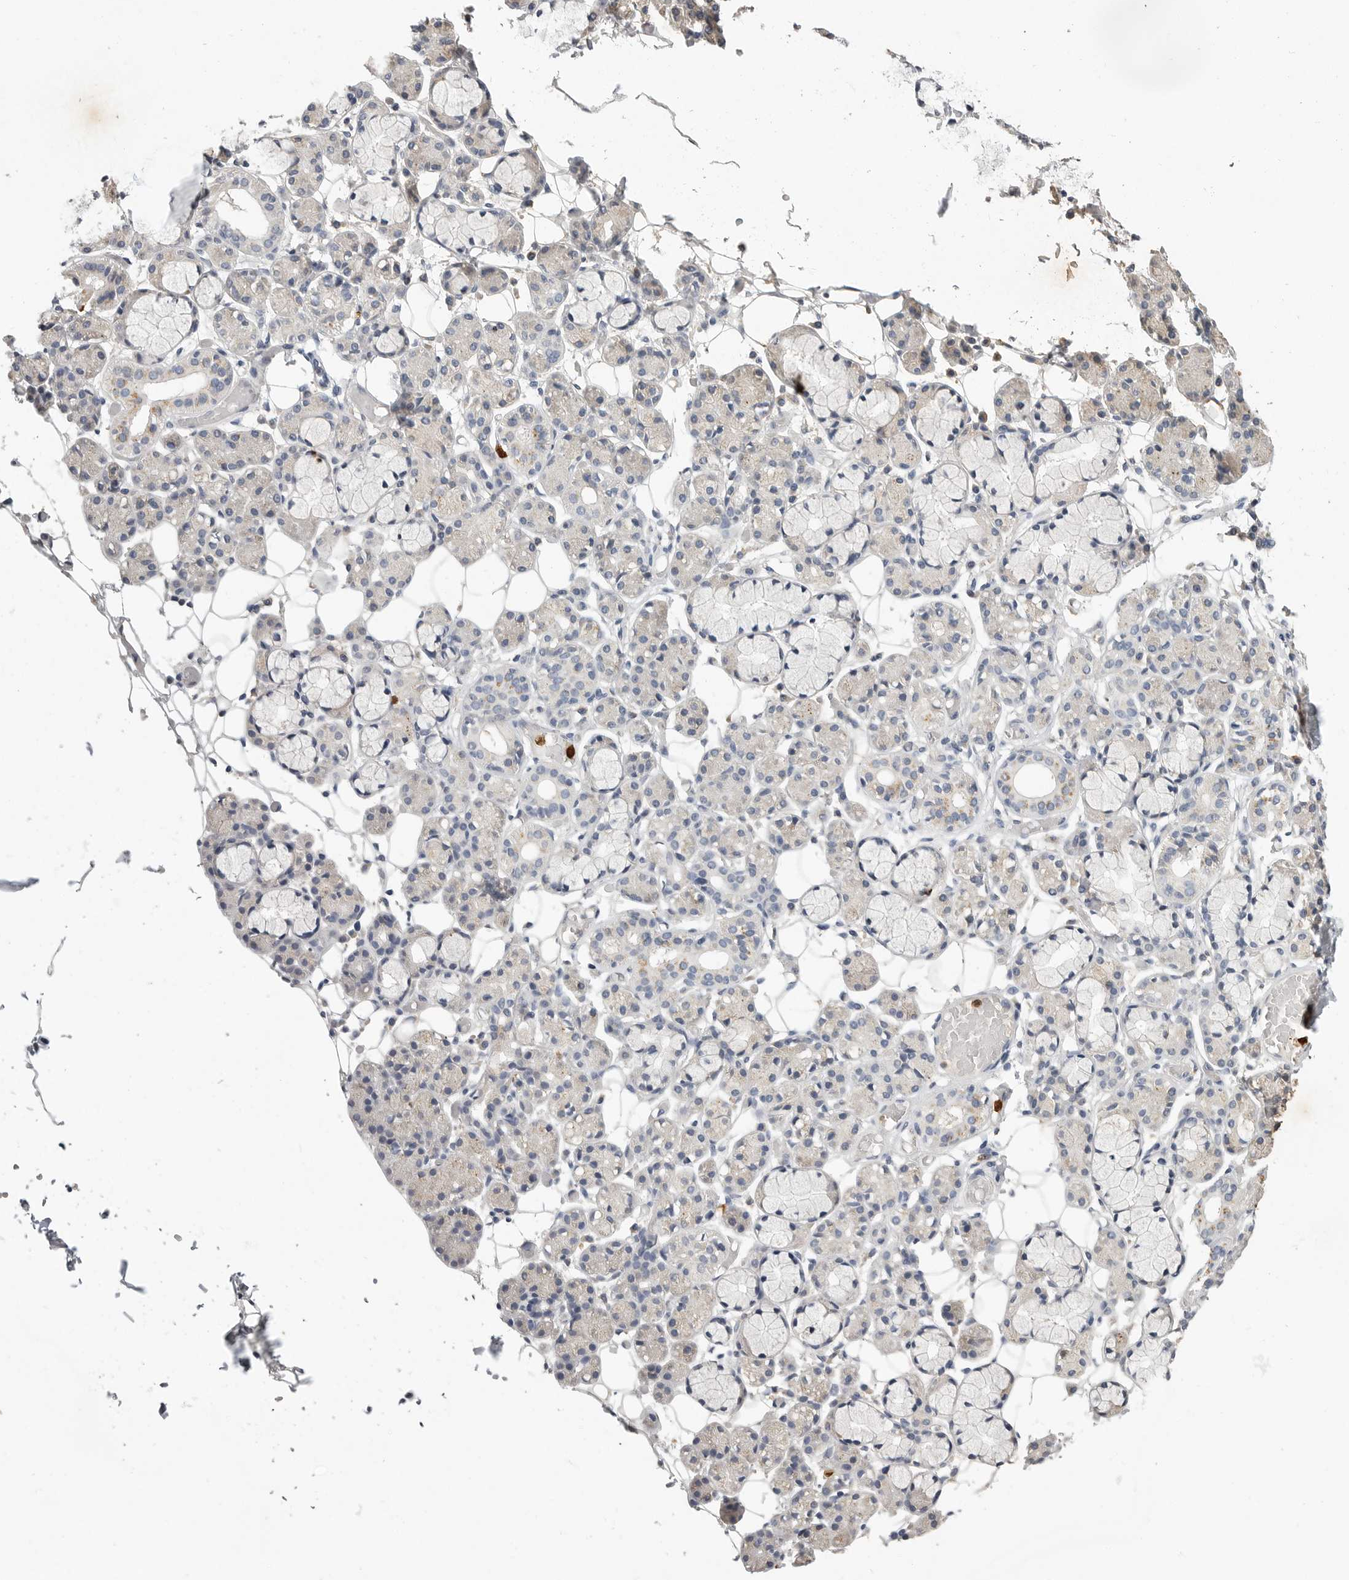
{"staining": {"intensity": "moderate", "quantity": "<25%", "location": "cytoplasmic/membranous"}, "tissue": "salivary gland", "cell_type": "Glandular cells", "image_type": "normal", "snomed": [{"axis": "morphology", "description": "Normal tissue, NOS"}, {"axis": "topography", "description": "Salivary gland"}], "caption": "The immunohistochemical stain labels moderate cytoplasmic/membranous positivity in glandular cells of normal salivary gland. (IHC, brightfield microscopy, high magnification).", "gene": "LTBR", "patient": {"sex": "male", "age": 63}}